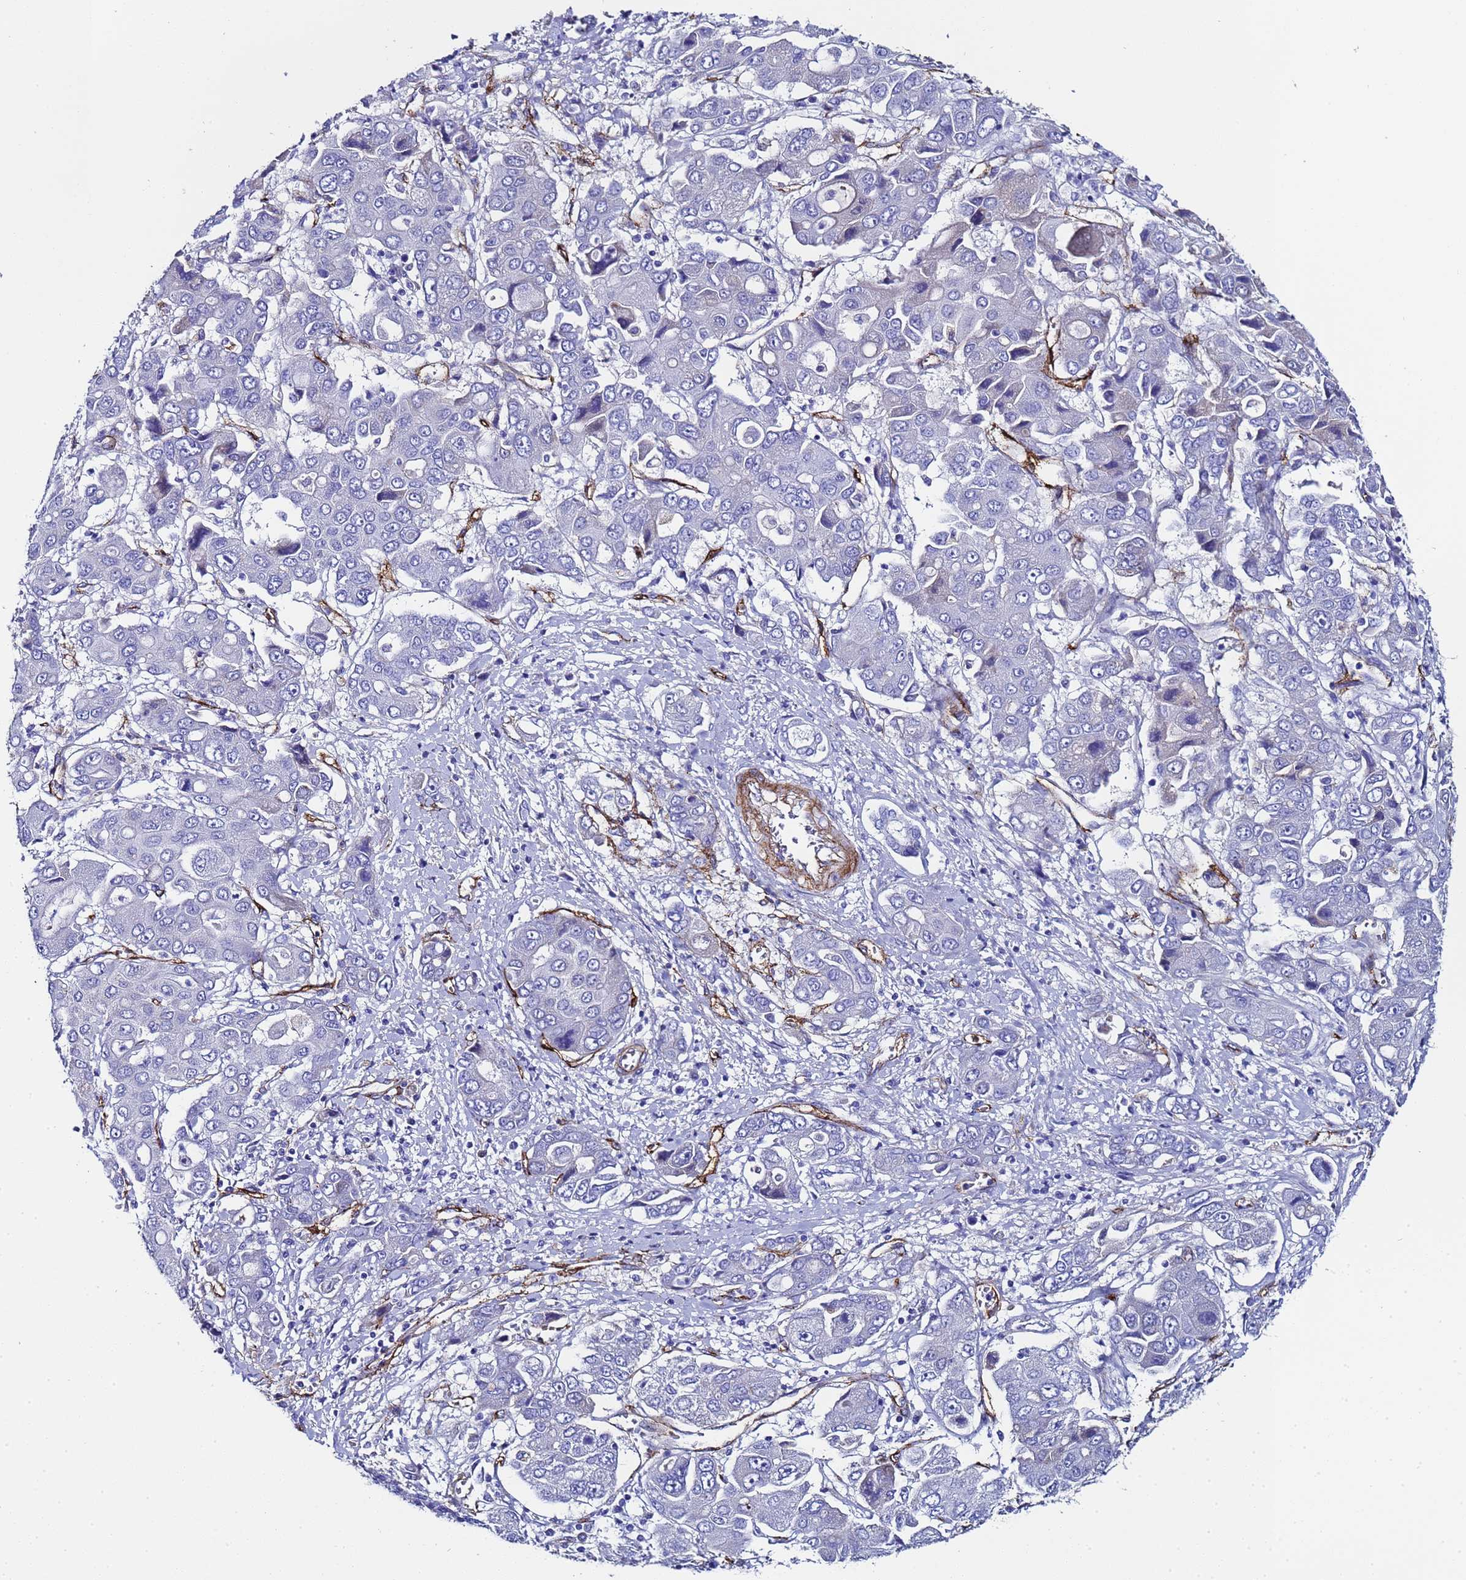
{"staining": {"intensity": "negative", "quantity": "none", "location": "none"}, "tissue": "liver cancer", "cell_type": "Tumor cells", "image_type": "cancer", "snomed": [{"axis": "morphology", "description": "Cholangiocarcinoma"}, {"axis": "topography", "description": "Liver"}], "caption": "Photomicrograph shows no significant protein positivity in tumor cells of liver cancer (cholangiocarcinoma).", "gene": "ADIPOQ", "patient": {"sex": "male", "age": 67}}